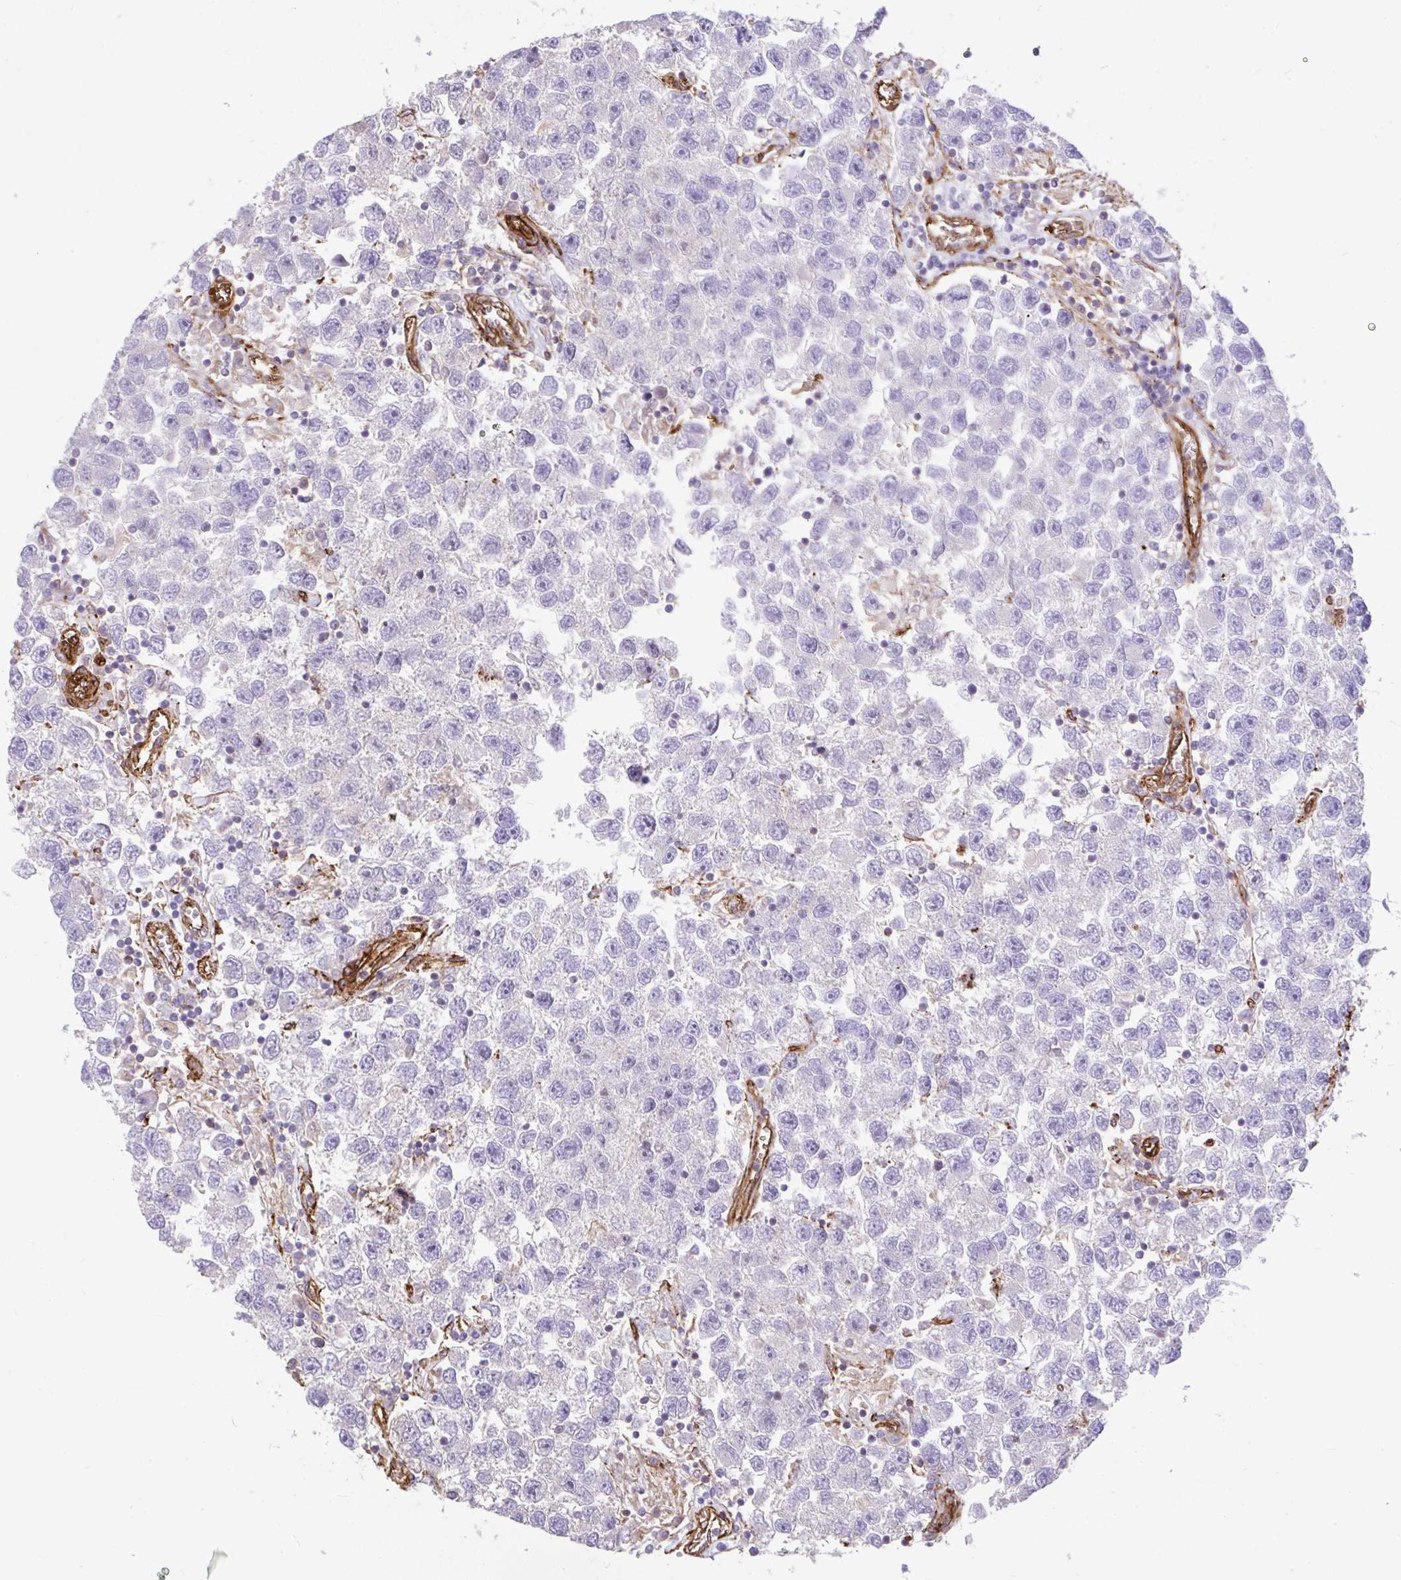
{"staining": {"intensity": "negative", "quantity": "none", "location": "none"}, "tissue": "testis cancer", "cell_type": "Tumor cells", "image_type": "cancer", "snomed": [{"axis": "morphology", "description": "Seminoma, NOS"}, {"axis": "topography", "description": "Testis"}], "caption": "This image is of testis cancer (seminoma) stained with immunohistochemistry to label a protein in brown with the nuclei are counter-stained blue. There is no expression in tumor cells.", "gene": "PTPRK", "patient": {"sex": "male", "age": 26}}